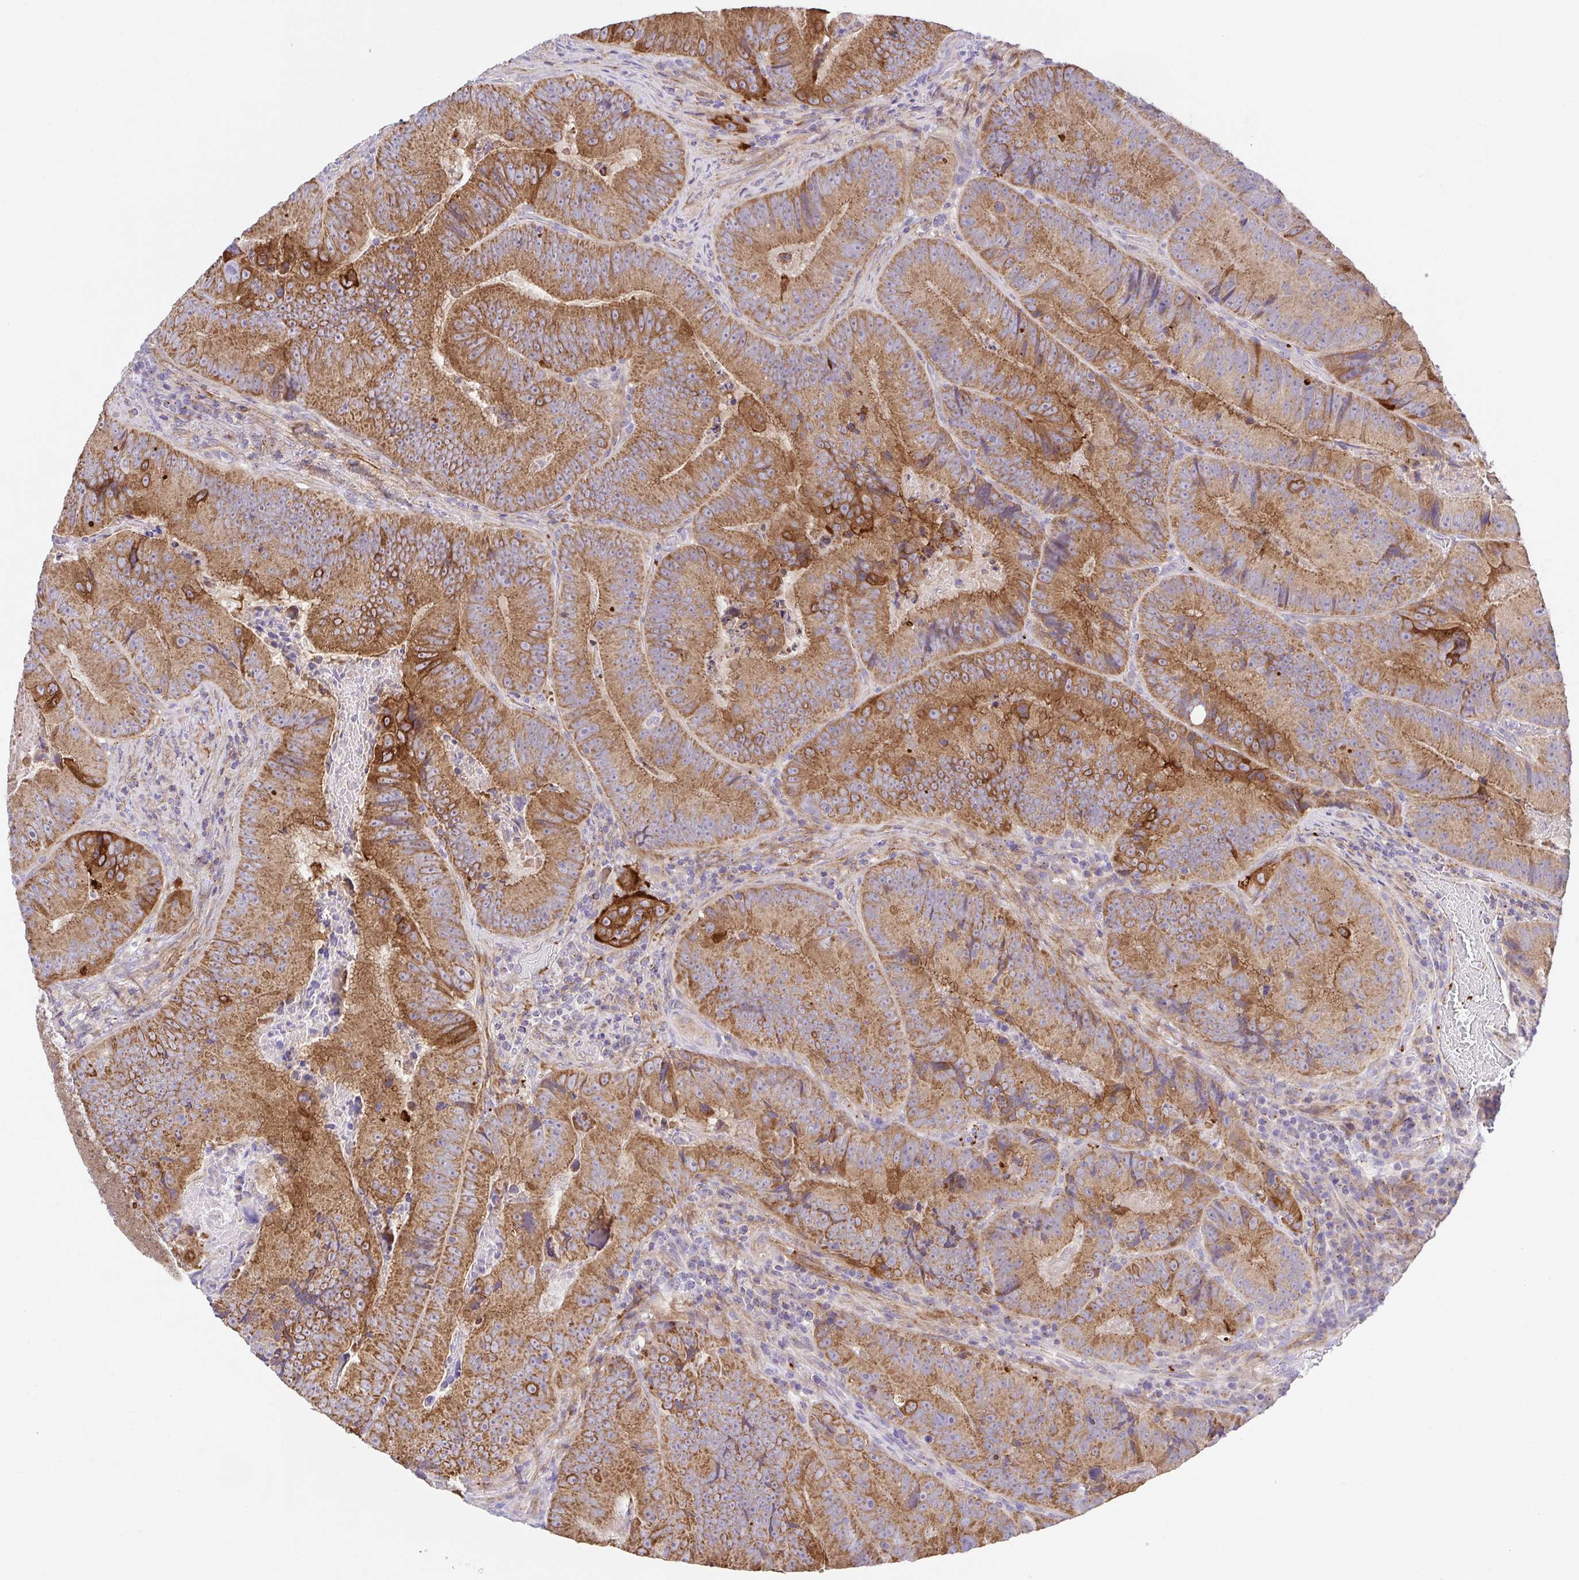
{"staining": {"intensity": "moderate", "quantity": ">75%", "location": "cytoplasmic/membranous"}, "tissue": "colorectal cancer", "cell_type": "Tumor cells", "image_type": "cancer", "snomed": [{"axis": "morphology", "description": "Adenocarcinoma, NOS"}, {"axis": "topography", "description": "Colon"}], "caption": "Immunohistochemical staining of human colorectal cancer demonstrates medium levels of moderate cytoplasmic/membranous staining in approximately >75% of tumor cells. The staining is performed using DAB (3,3'-diaminobenzidine) brown chromogen to label protein expression. The nuclei are counter-stained blue using hematoxylin.", "gene": "SLC13A1", "patient": {"sex": "female", "age": 86}}